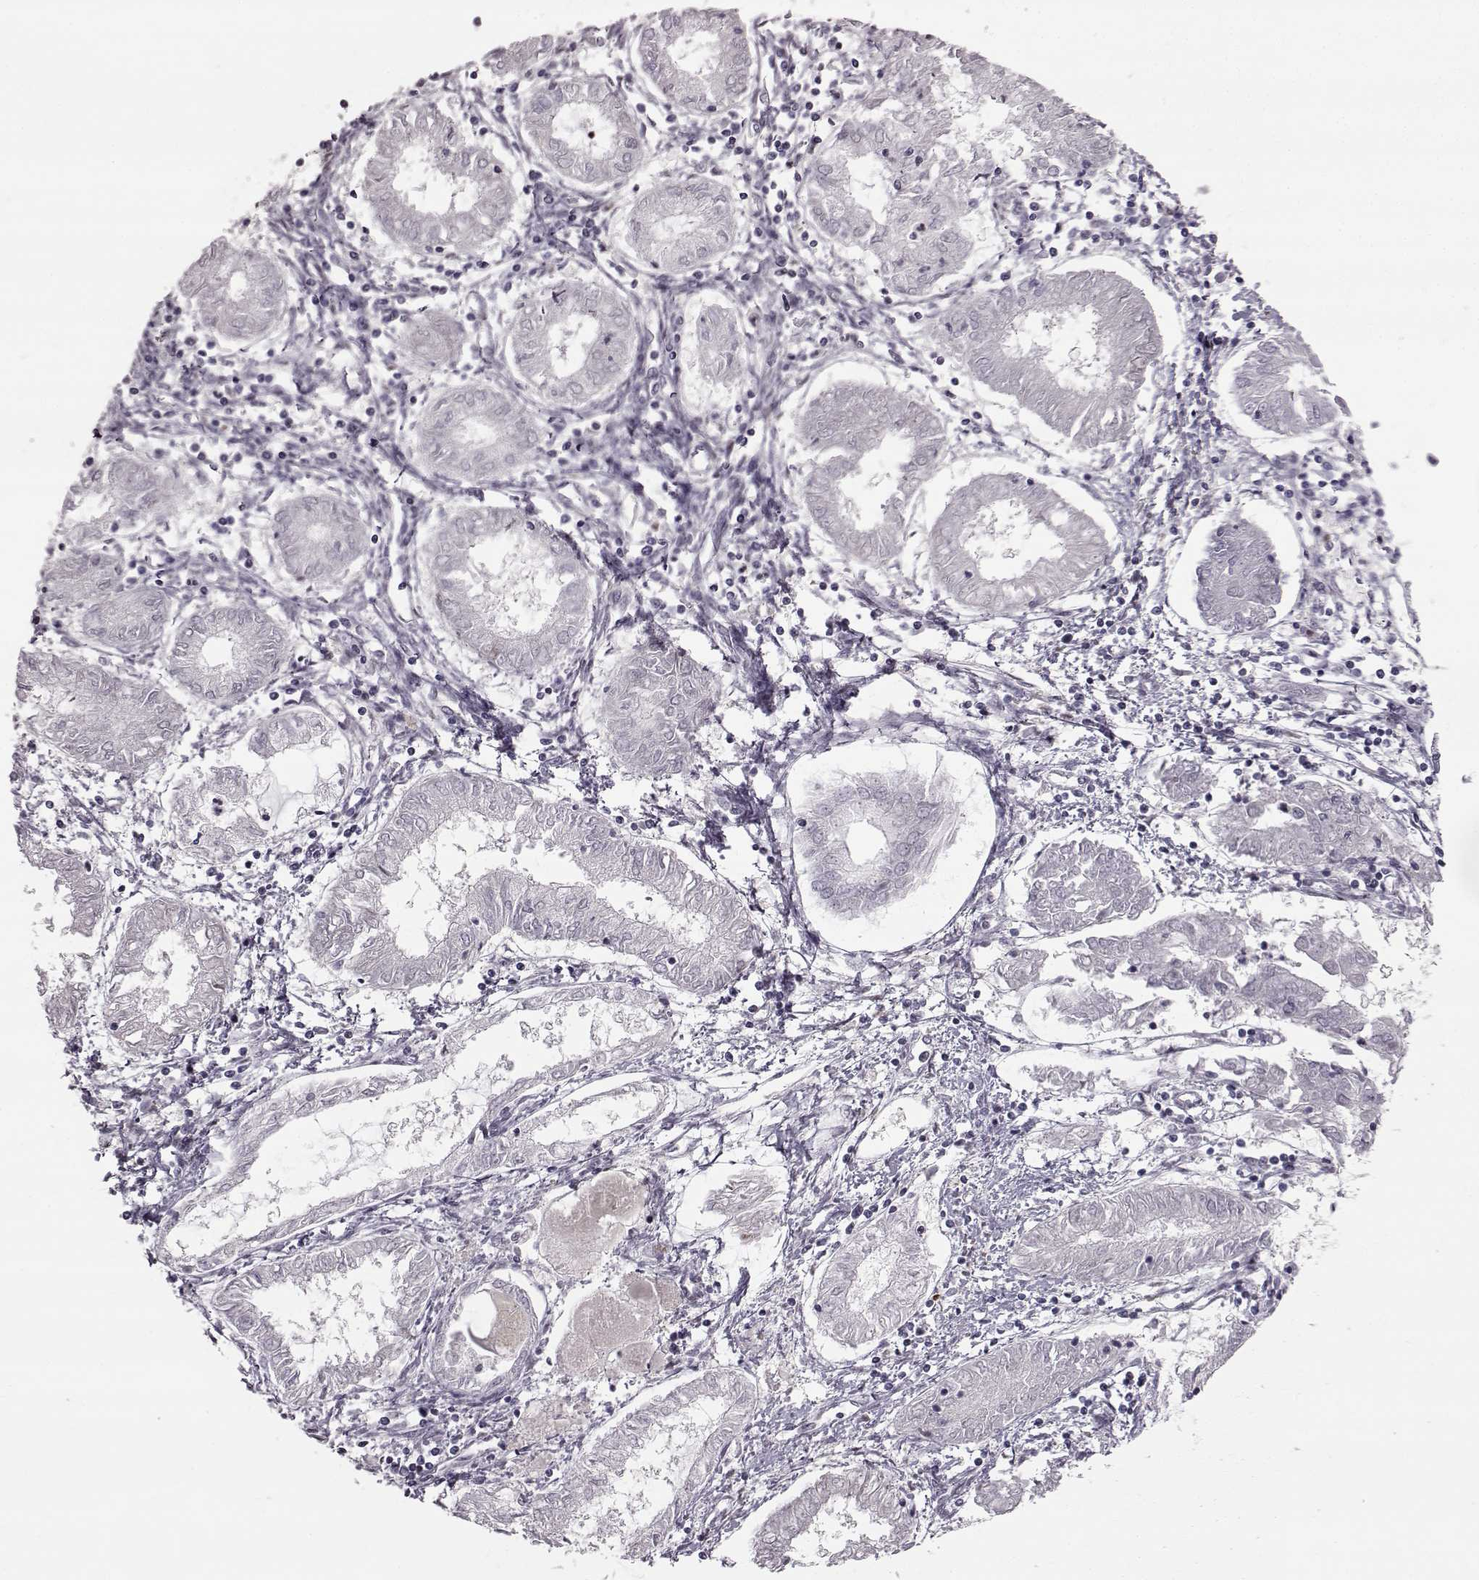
{"staining": {"intensity": "negative", "quantity": "none", "location": "none"}, "tissue": "endometrial cancer", "cell_type": "Tumor cells", "image_type": "cancer", "snomed": [{"axis": "morphology", "description": "Adenocarcinoma, NOS"}, {"axis": "topography", "description": "Endometrium"}], "caption": "Tumor cells are negative for brown protein staining in adenocarcinoma (endometrial).", "gene": "GAL", "patient": {"sex": "female", "age": 68}}